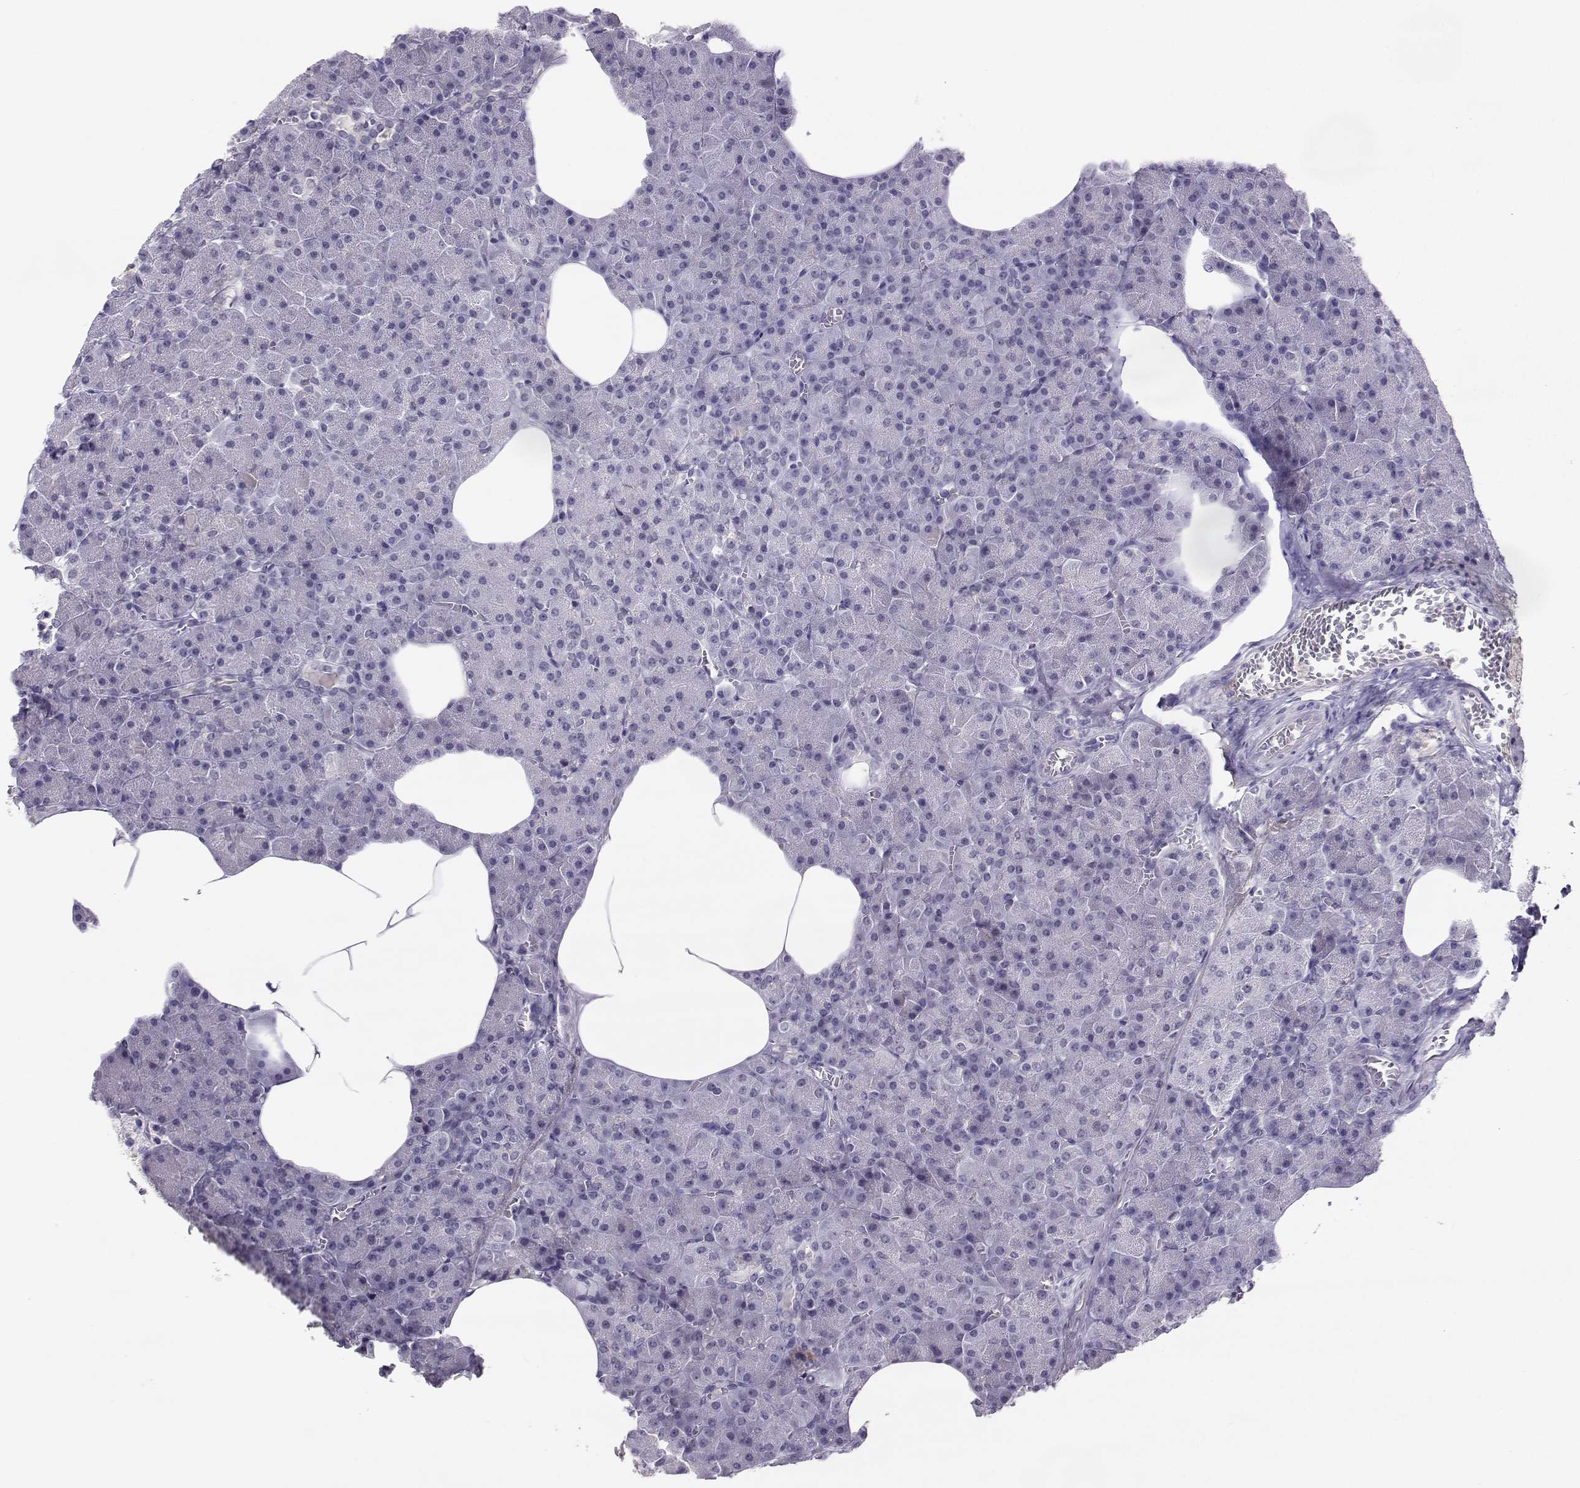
{"staining": {"intensity": "negative", "quantity": "none", "location": "none"}, "tissue": "pancreas", "cell_type": "Exocrine glandular cells", "image_type": "normal", "snomed": [{"axis": "morphology", "description": "Normal tissue, NOS"}, {"axis": "topography", "description": "Pancreas"}], "caption": "Normal pancreas was stained to show a protein in brown. There is no significant positivity in exocrine glandular cells.", "gene": "LHX1", "patient": {"sex": "female", "age": 45}}